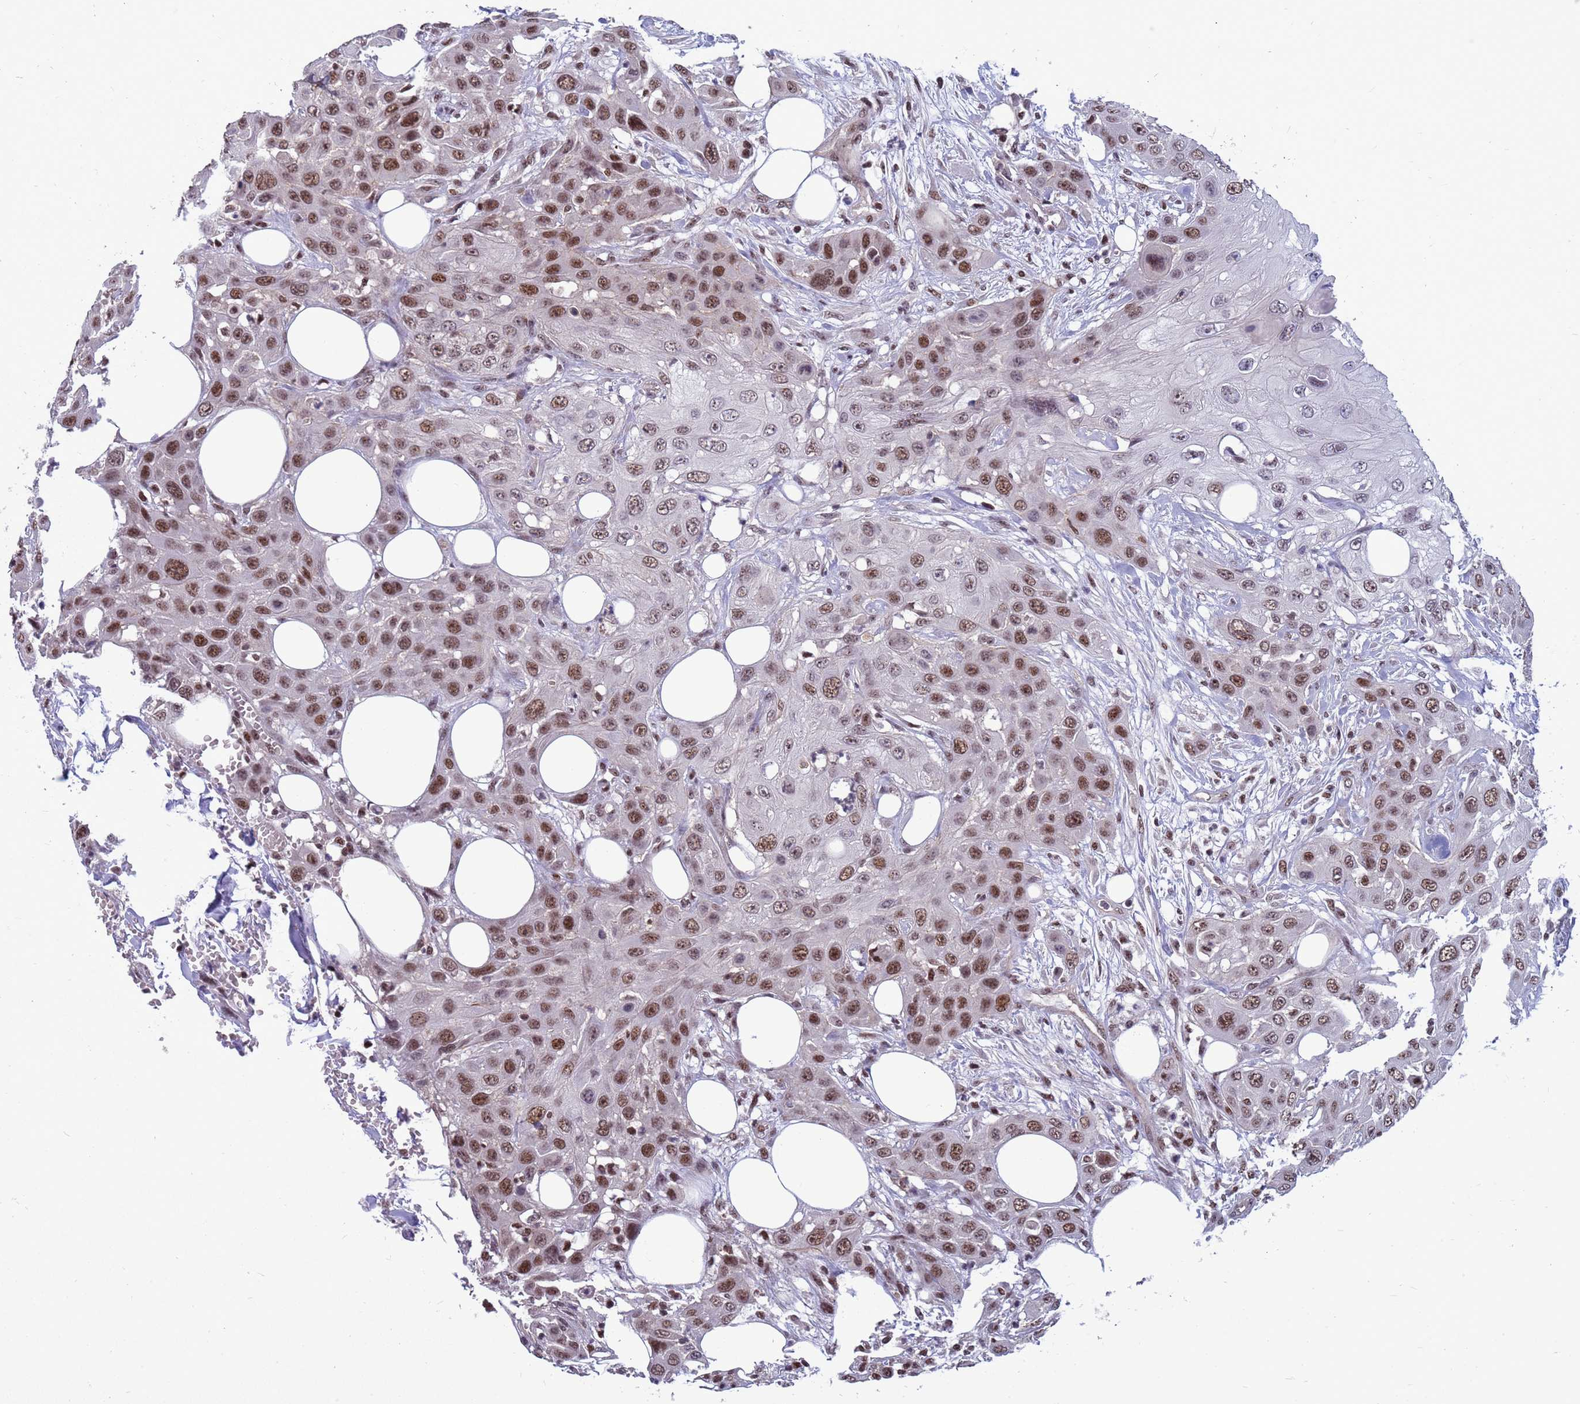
{"staining": {"intensity": "moderate", "quantity": ">75%", "location": "nuclear"}, "tissue": "head and neck cancer", "cell_type": "Tumor cells", "image_type": "cancer", "snomed": [{"axis": "morphology", "description": "Squamous cell carcinoma, NOS"}, {"axis": "topography", "description": "Head-Neck"}], "caption": "Moderate nuclear expression for a protein is present in about >75% of tumor cells of head and neck cancer using immunohistochemistry.", "gene": "NSL1", "patient": {"sex": "male", "age": 81}}